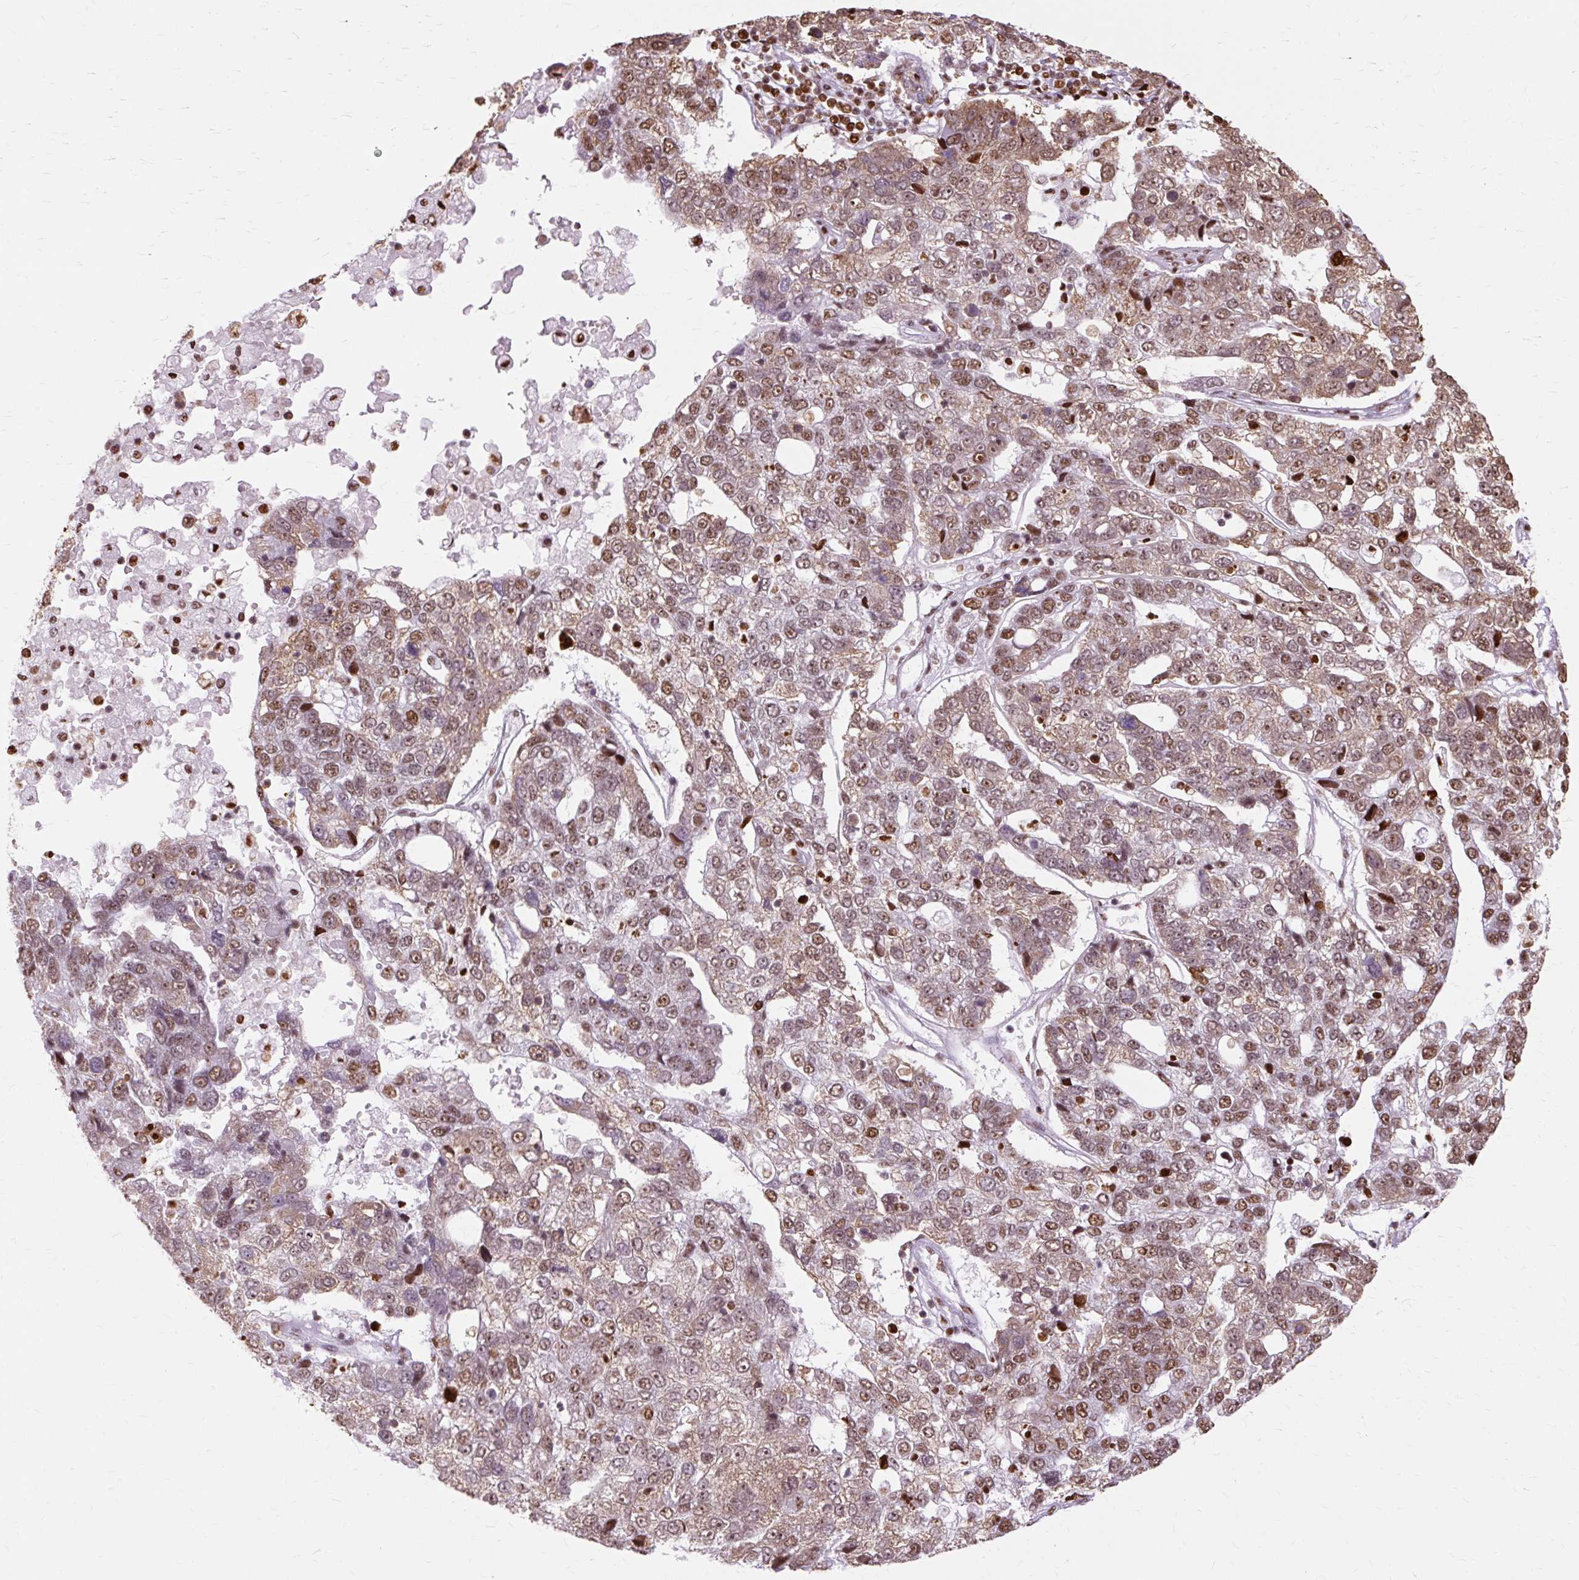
{"staining": {"intensity": "moderate", "quantity": ">75%", "location": "nuclear"}, "tissue": "pancreatic cancer", "cell_type": "Tumor cells", "image_type": "cancer", "snomed": [{"axis": "morphology", "description": "Adenocarcinoma, NOS"}, {"axis": "topography", "description": "Pancreas"}], "caption": "IHC of human pancreatic cancer (adenocarcinoma) demonstrates medium levels of moderate nuclear staining in approximately >75% of tumor cells. (brown staining indicates protein expression, while blue staining denotes nuclei).", "gene": "XRCC6", "patient": {"sex": "female", "age": 61}}